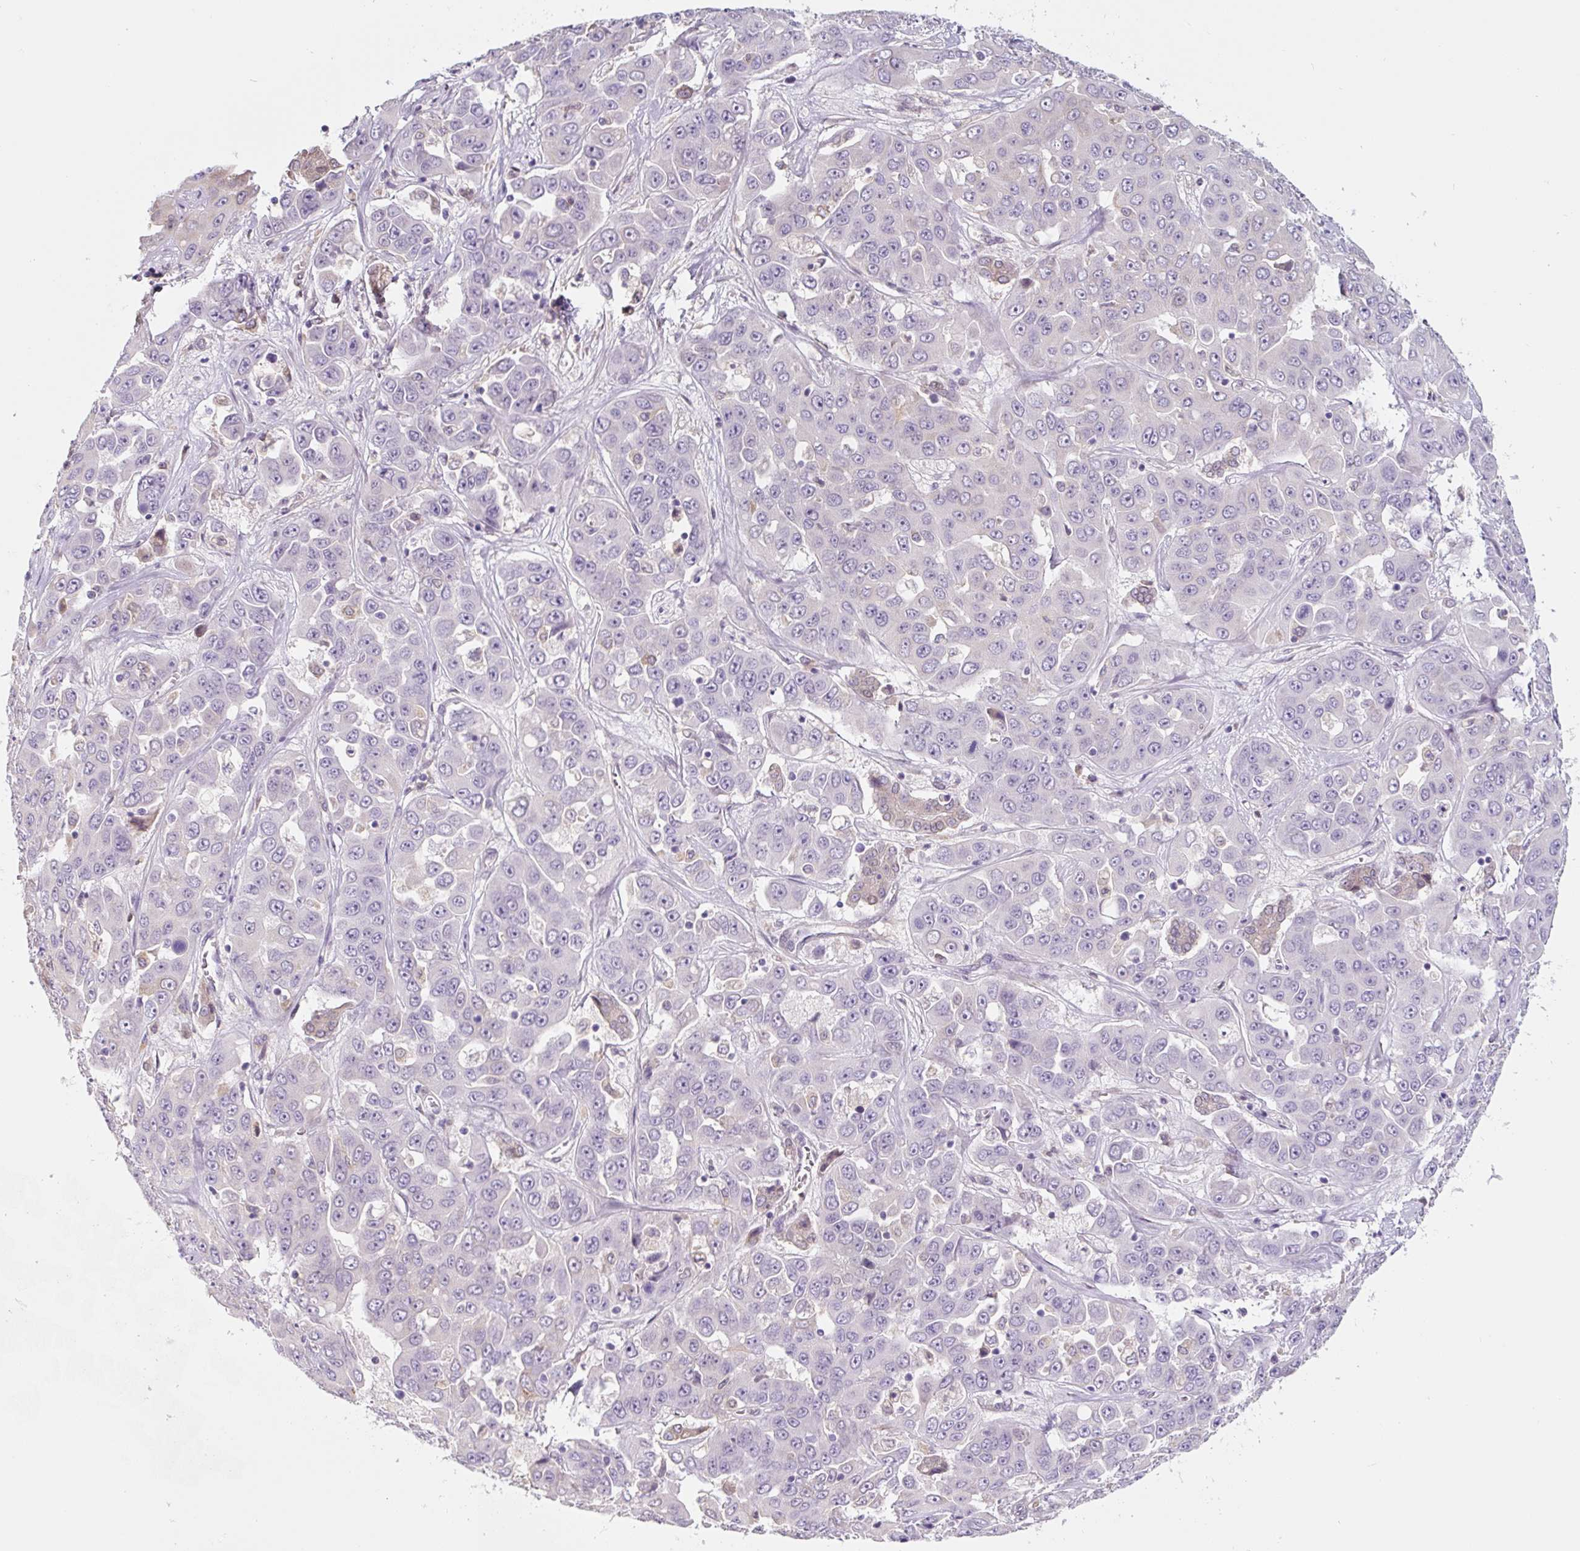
{"staining": {"intensity": "negative", "quantity": "none", "location": "none"}, "tissue": "liver cancer", "cell_type": "Tumor cells", "image_type": "cancer", "snomed": [{"axis": "morphology", "description": "Cholangiocarcinoma"}, {"axis": "topography", "description": "Liver"}], "caption": "Tumor cells are negative for brown protein staining in liver cancer (cholangiocarcinoma). Brightfield microscopy of IHC stained with DAB (brown) and hematoxylin (blue), captured at high magnification.", "gene": "ASRGL1", "patient": {"sex": "female", "age": 52}}